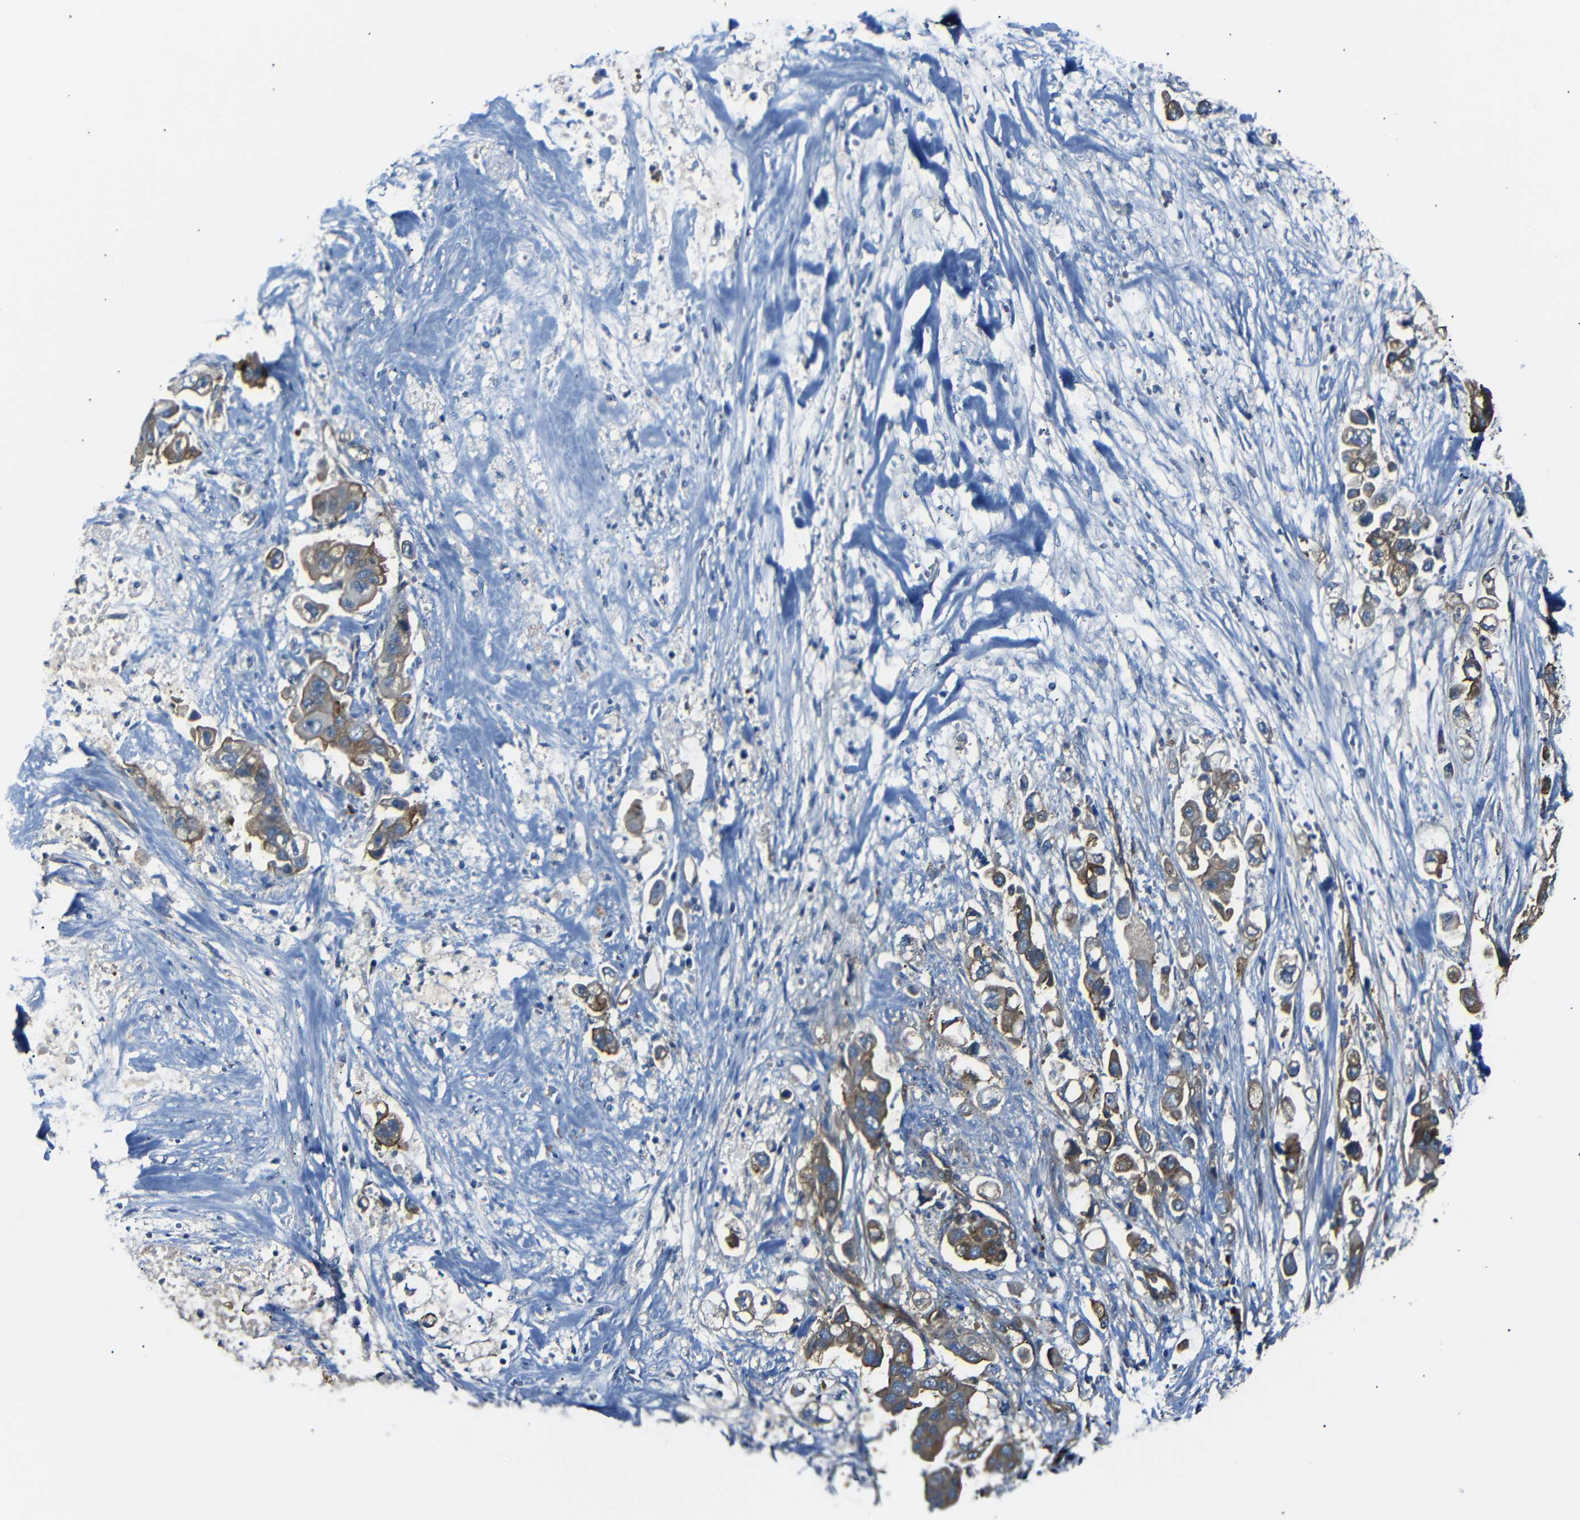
{"staining": {"intensity": "moderate", "quantity": ">75%", "location": "cytoplasmic/membranous"}, "tissue": "stomach cancer", "cell_type": "Tumor cells", "image_type": "cancer", "snomed": [{"axis": "morphology", "description": "Adenocarcinoma, NOS"}, {"axis": "topography", "description": "Stomach"}], "caption": "Protein analysis of stomach cancer tissue reveals moderate cytoplasmic/membranous positivity in about >75% of tumor cells.", "gene": "MYO1B", "patient": {"sex": "male", "age": 62}}